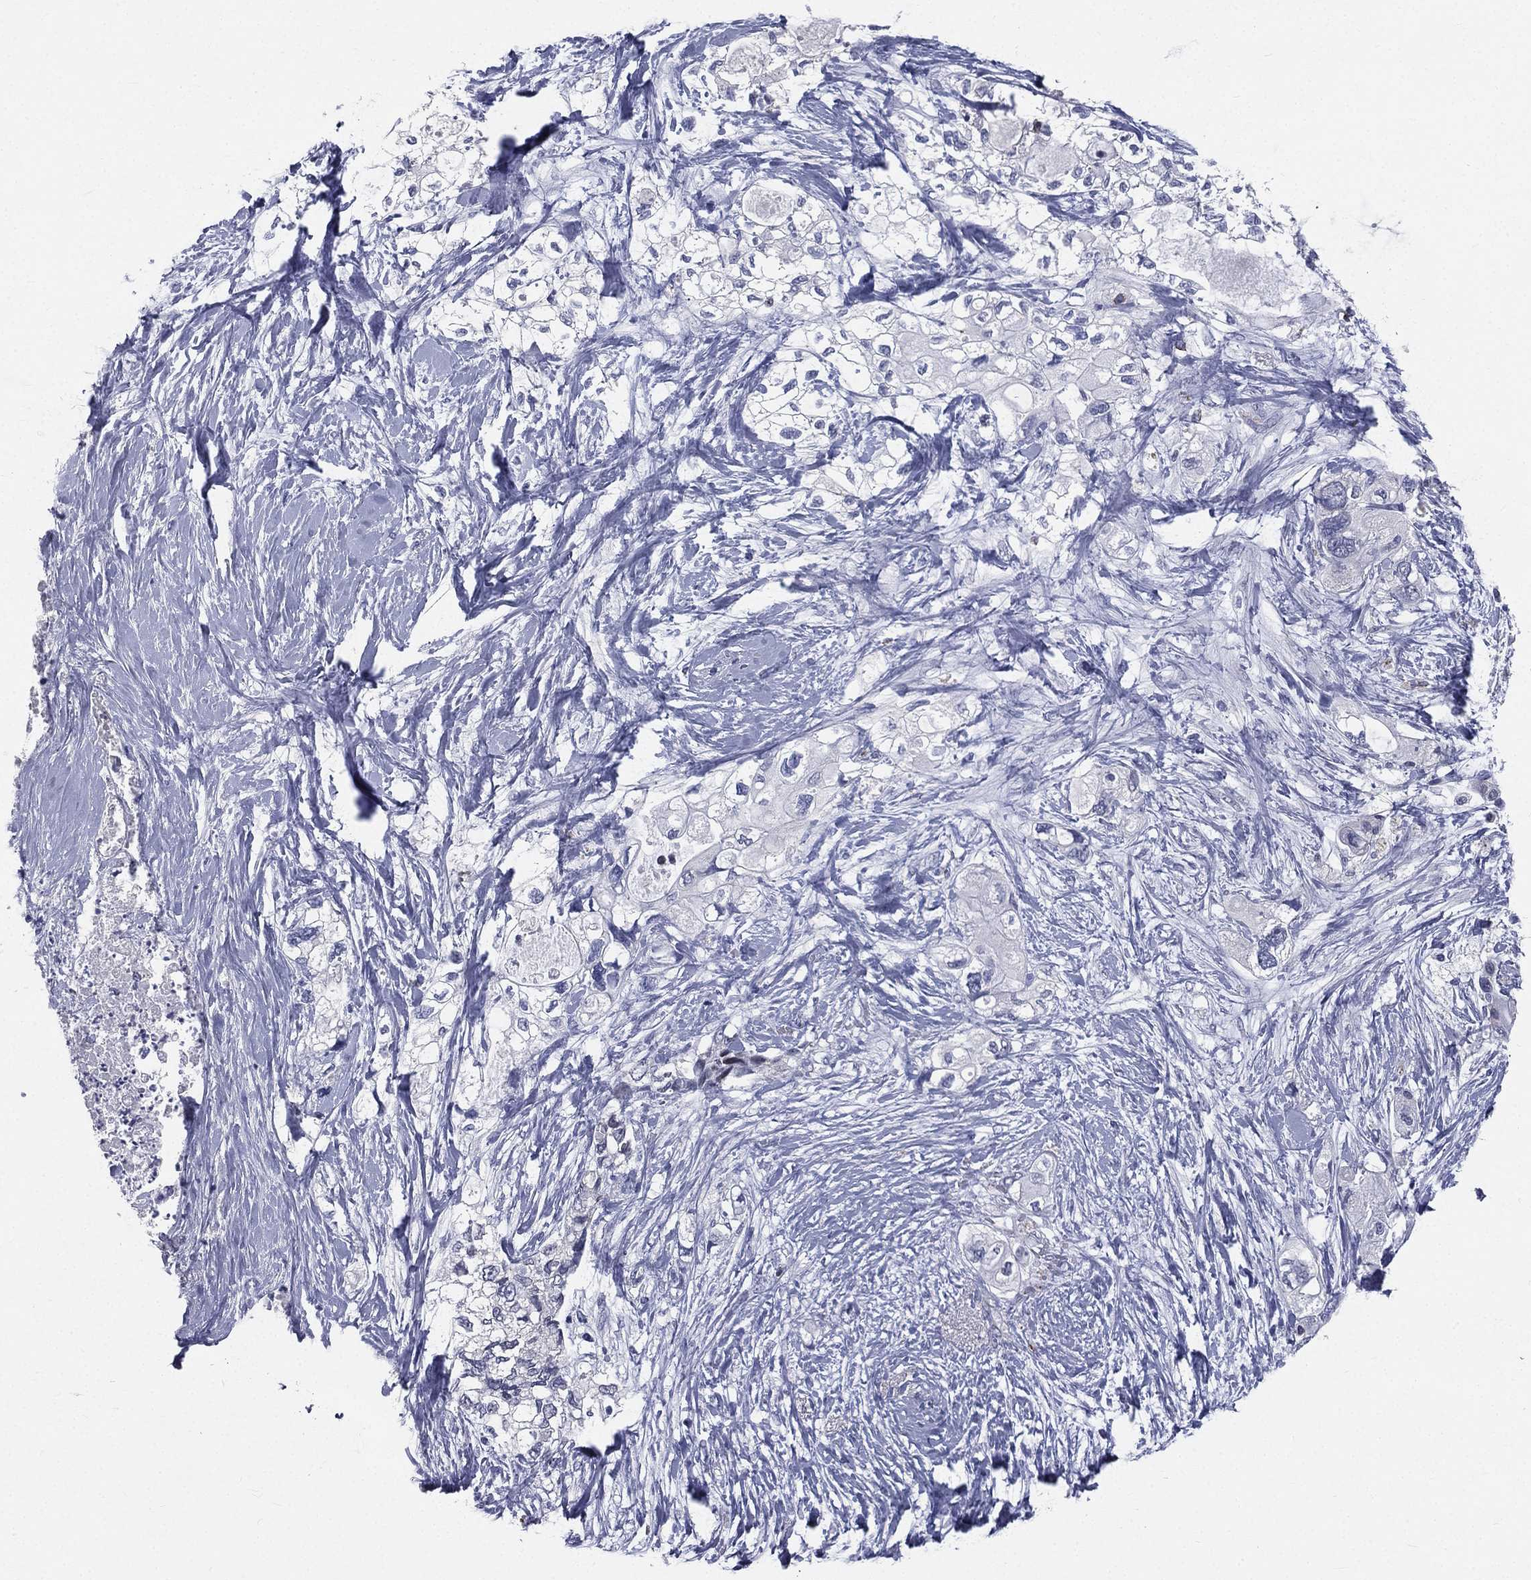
{"staining": {"intensity": "negative", "quantity": "none", "location": "none"}, "tissue": "pancreatic cancer", "cell_type": "Tumor cells", "image_type": "cancer", "snomed": [{"axis": "morphology", "description": "Adenocarcinoma, NOS"}, {"axis": "topography", "description": "Pancreas"}], "caption": "DAB immunohistochemical staining of pancreatic cancer demonstrates no significant staining in tumor cells. Nuclei are stained in blue.", "gene": "IFT27", "patient": {"sex": "female", "age": 56}}